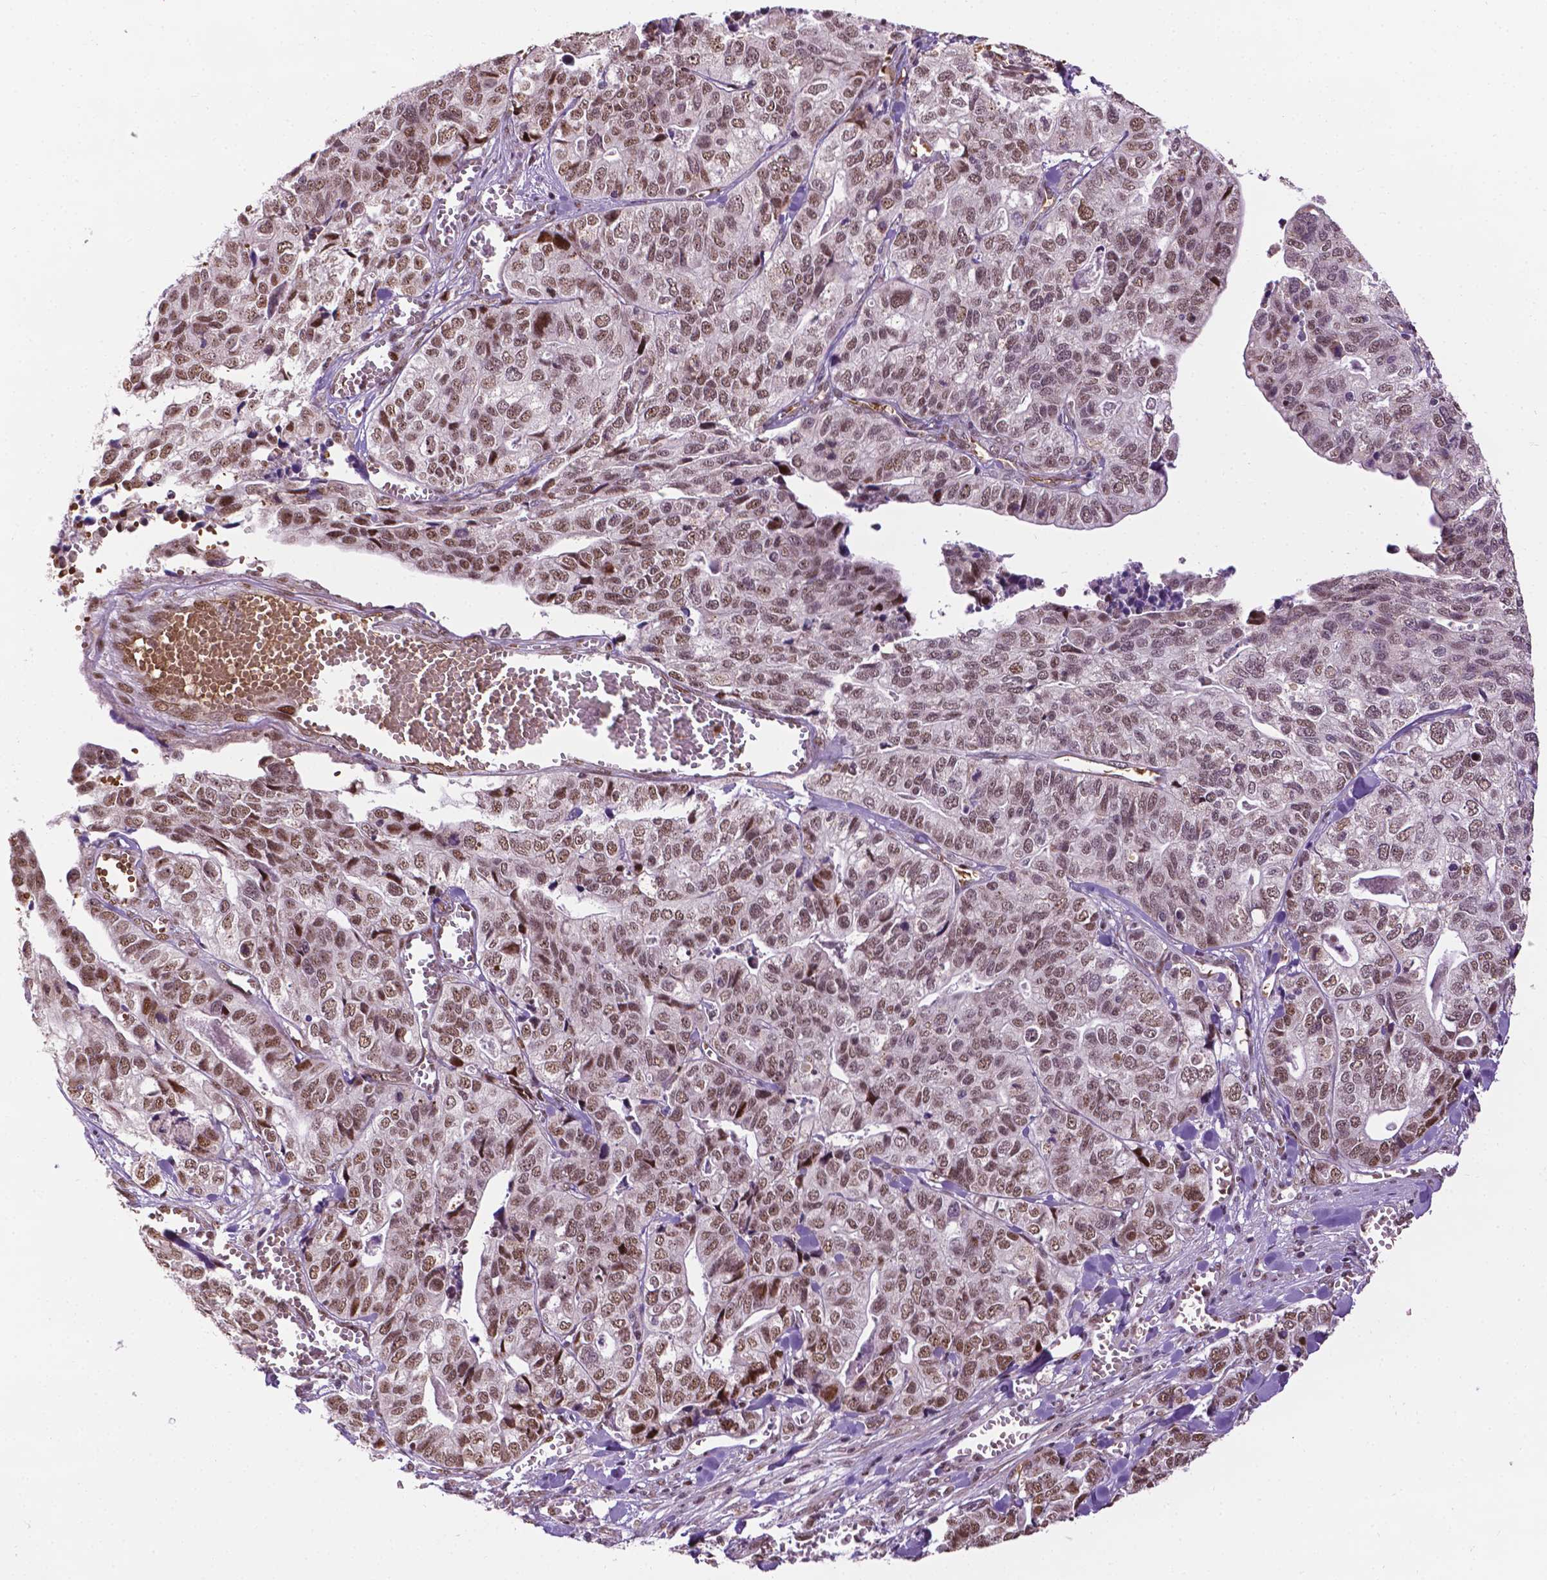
{"staining": {"intensity": "moderate", "quantity": ">75%", "location": "nuclear"}, "tissue": "stomach cancer", "cell_type": "Tumor cells", "image_type": "cancer", "snomed": [{"axis": "morphology", "description": "Adenocarcinoma, NOS"}, {"axis": "topography", "description": "Stomach, upper"}], "caption": "IHC of stomach adenocarcinoma exhibits medium levels of moderate nuclear positivity in about >75% of tumor cells. The staining is performed using DAB brown chromogen to label protein expression. The nuclei are counter-stained blue using hematoxylin.", "gene": "ZNF41", "patient": {"sex": "female", "age": 67}}